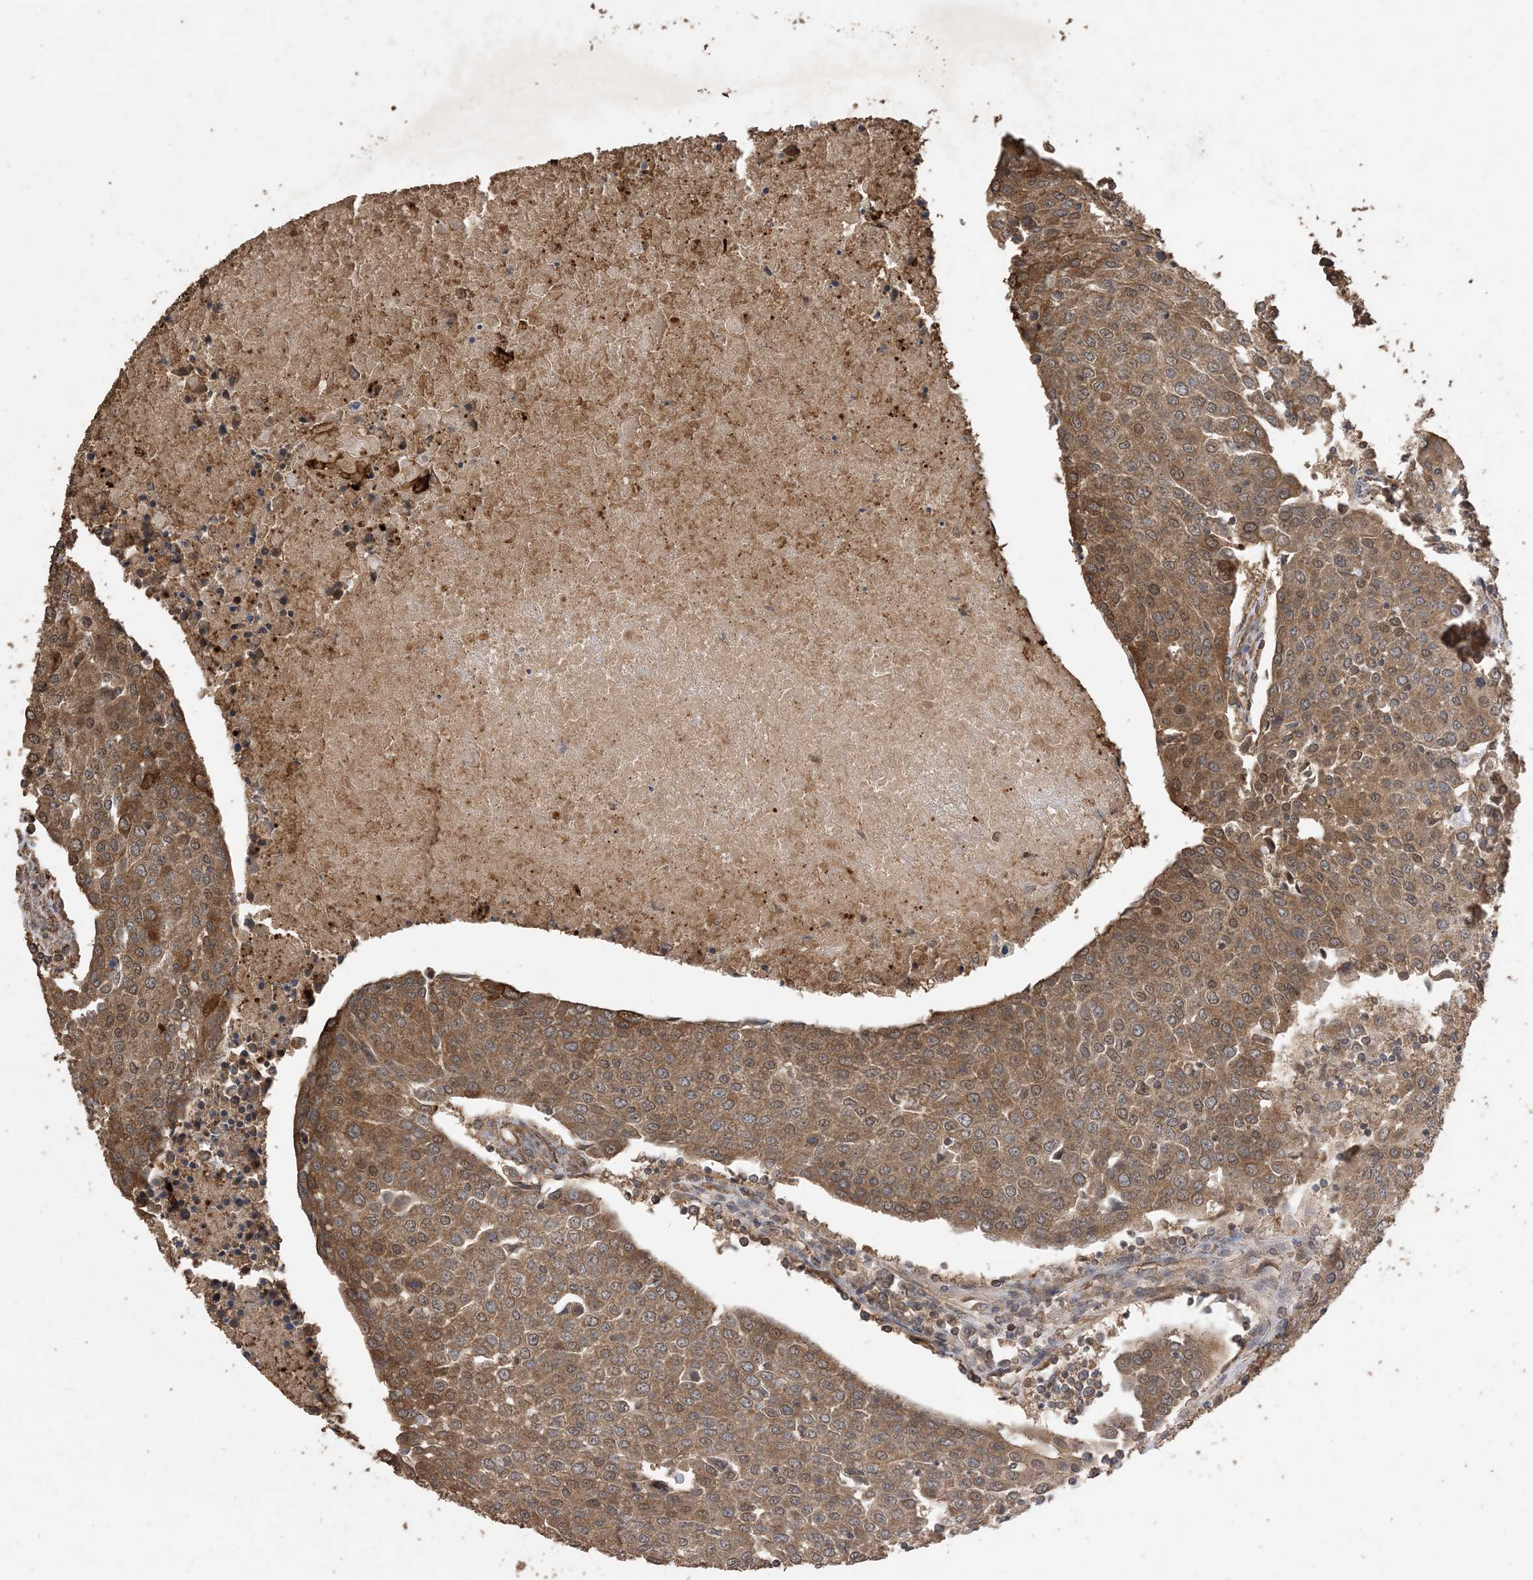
{"staining": {"intensity": "moderate", "quantity": ">75%", "location": "cytoplasmic/membranous"}, "tissue": "urothelial cancer", "cell_type": "Tumor cells", "image_type": "cancer", "snomed": [{"axis": "morphology", "description": "Urothelial carcinoma, High grade"}, {"axis": "topography", "description": "Urinary bladder"}], "caption": "Approximately >75% of tumor cells in urothelial cancer exhibit moderate cytoplasmic/membranous protein expression as visualized by brown immunohistochemical staining.", "gene": "ZKSCAN5", "patient": {"sex": "female", "age": 85}}